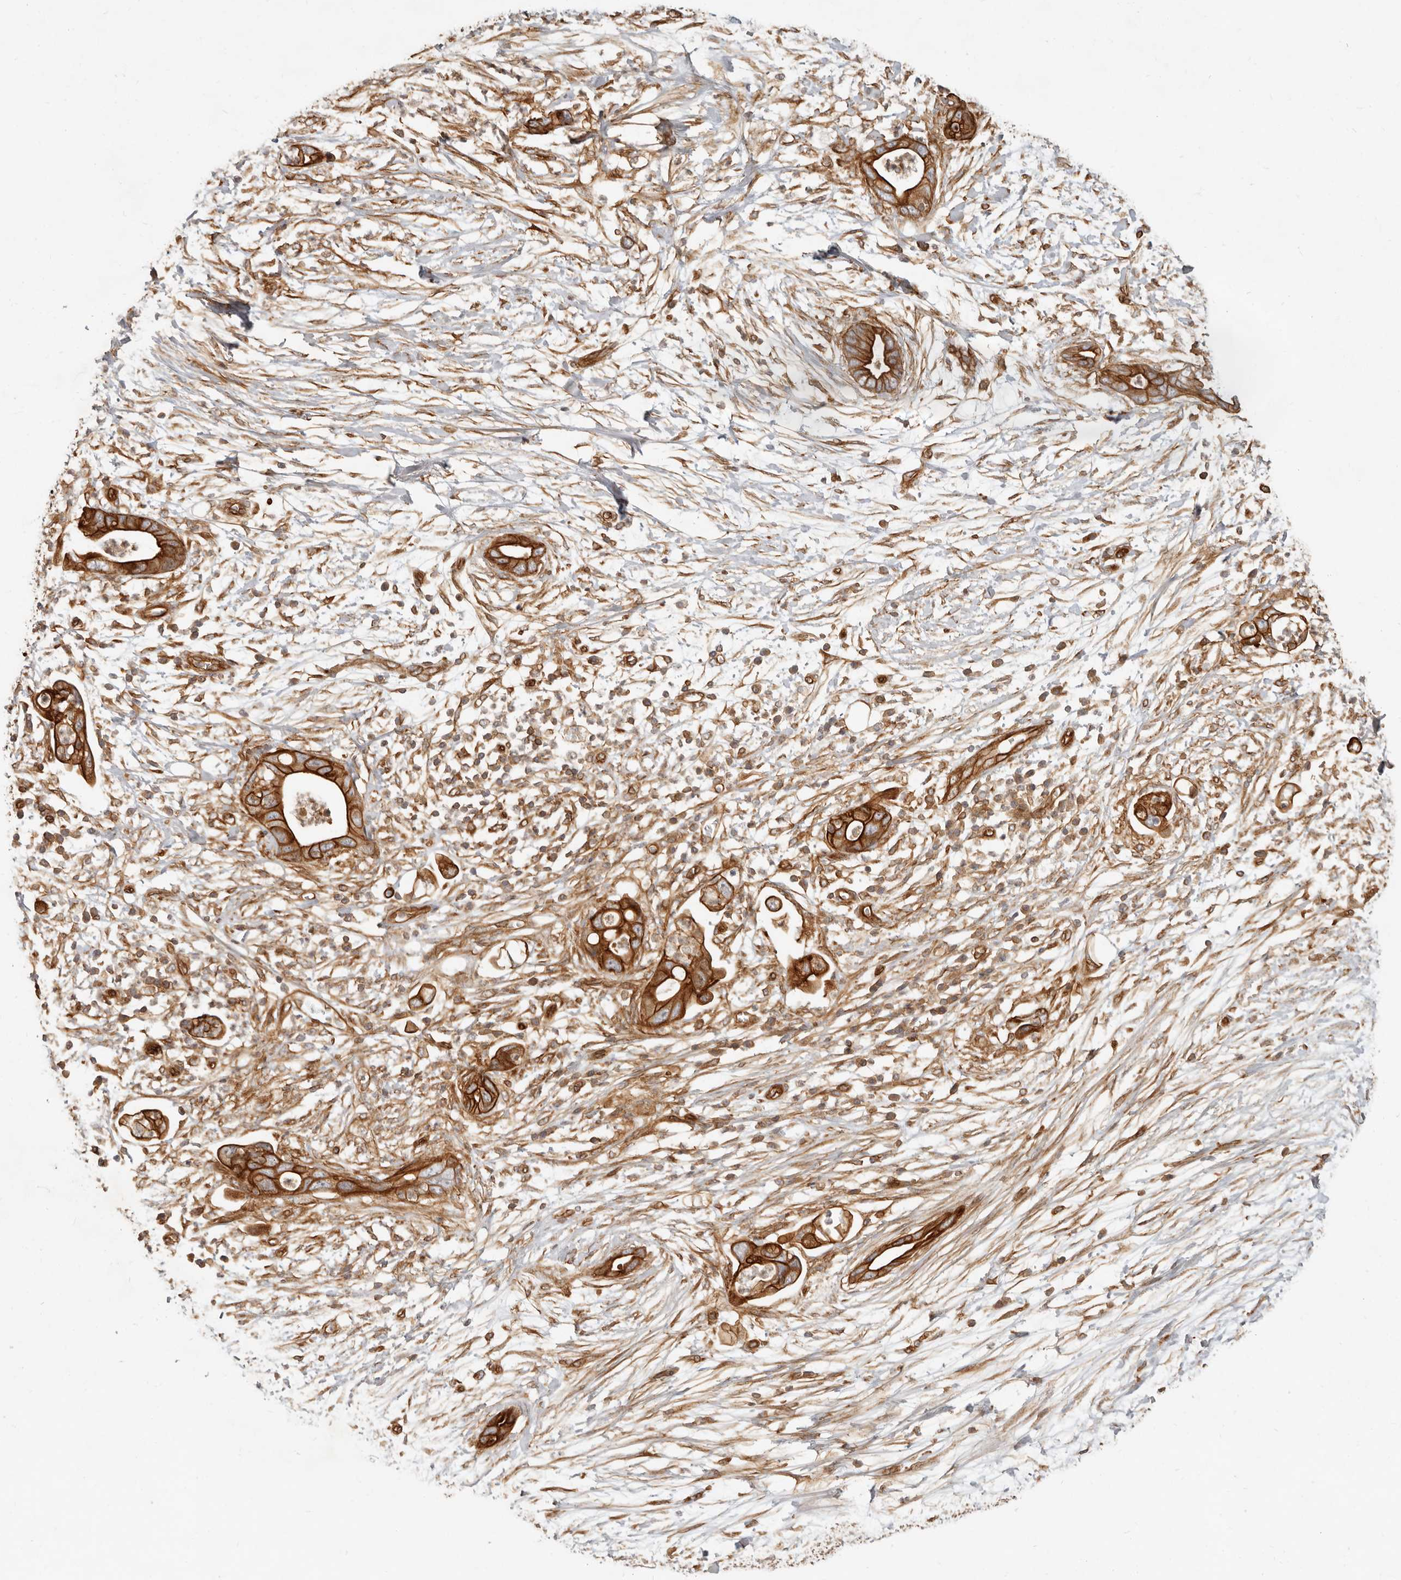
{"staining": {"intensity": "strong", "quantity": ">75%", "location": "cytoplasmic/membranous"}, "tissue": "pancreatic cancer", "cell_type": "Tumor cells", "image_type": "cancer", "snomed": [{"axis": "morphology", "description": "Adenocarcinoma, NOS"}, {"axis": "topography", "description": "Pancreas"}], "caption": "Human pancreatic cancer stained for a protein (brown) demonstrates strong cytoplasmic/membranous positive staining in approximately >75% of tumor cells.", "gene": "UFSP1", "patient": {"sex": "male", "age": 75}}